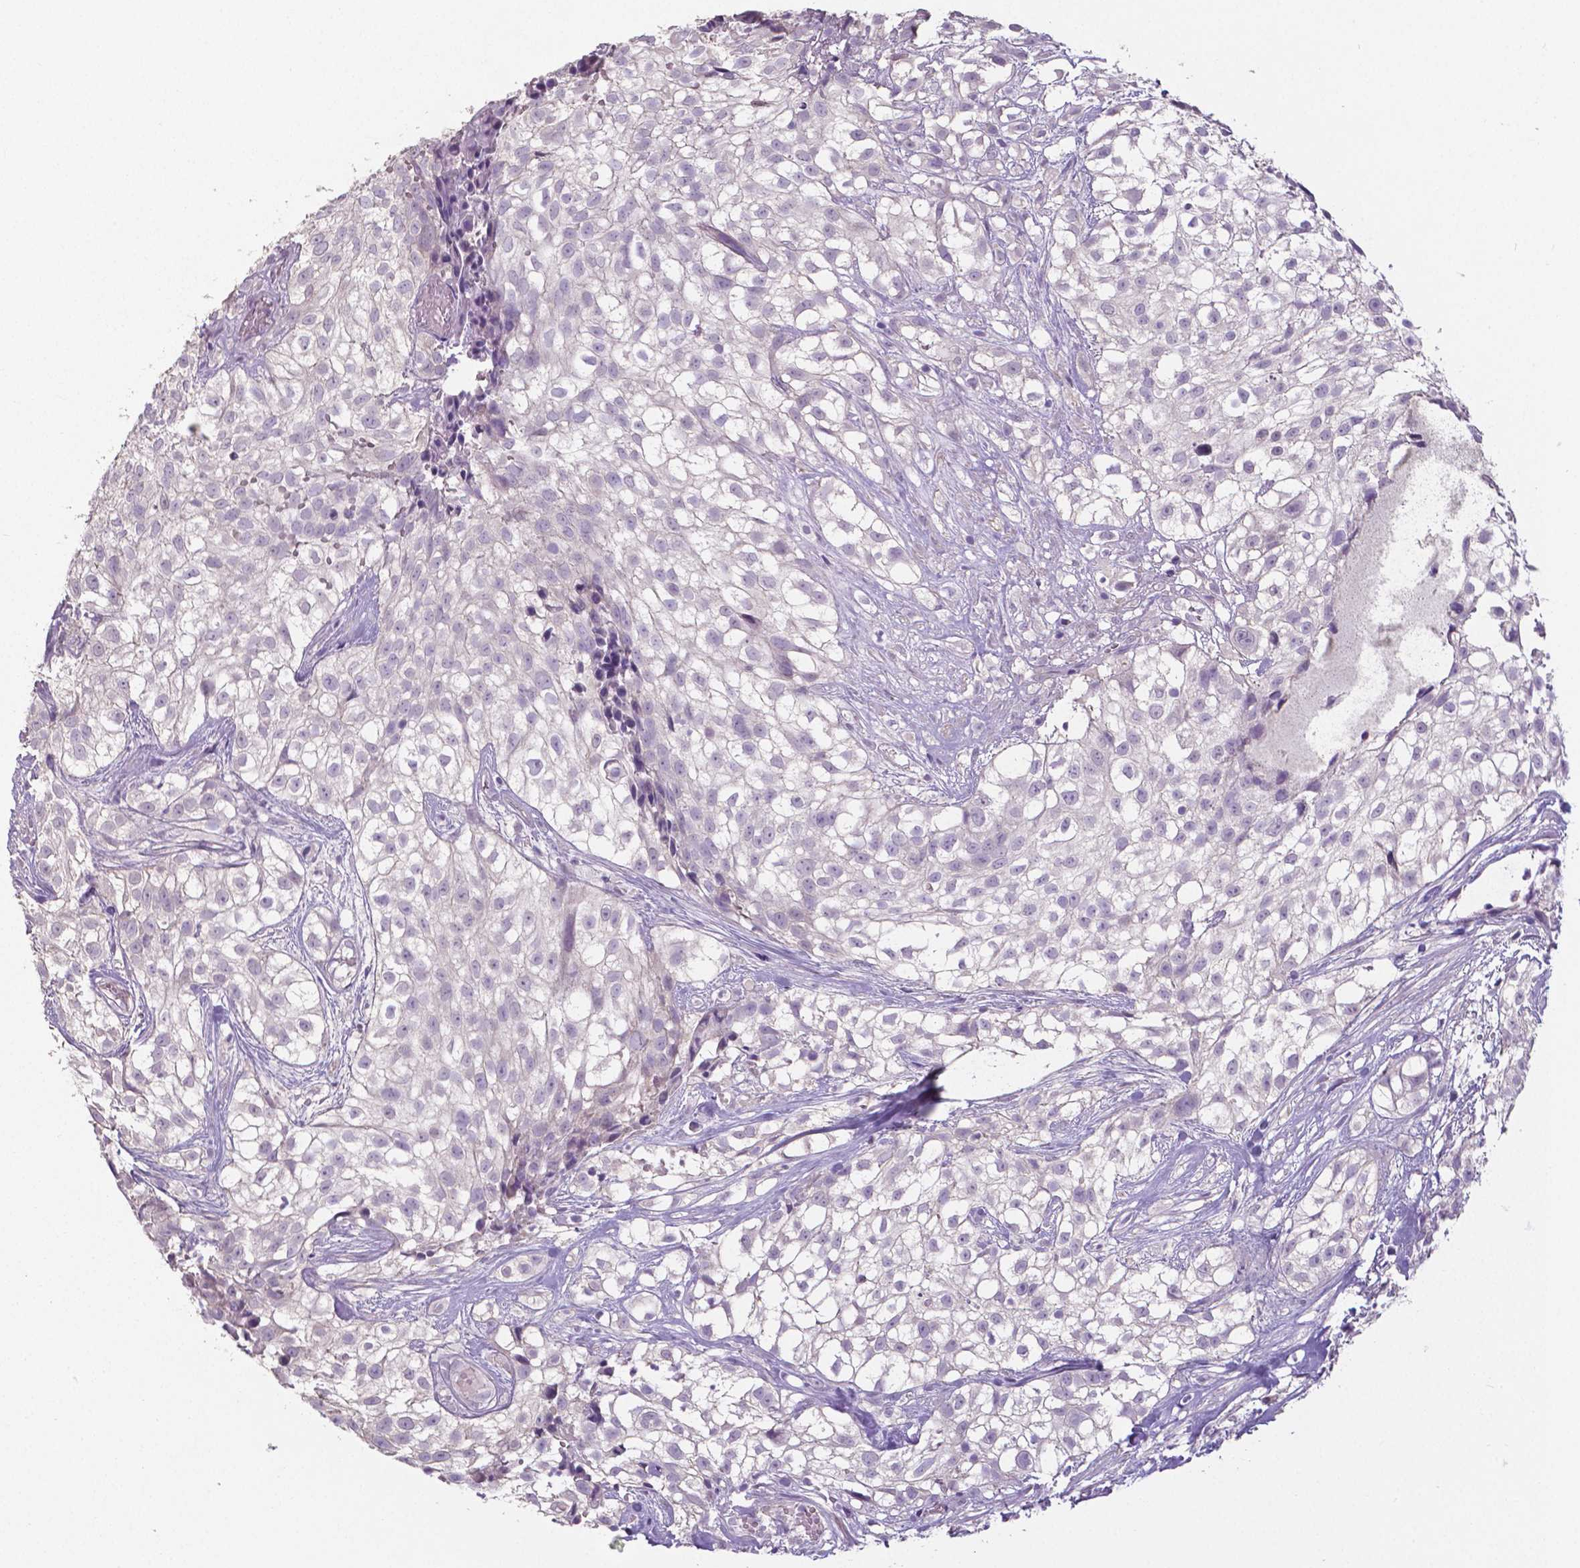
{"staining": {"intensity": "negative", "quantity": "none", "location": "none"}, "tissue": "urothelial cancer", "cell_type": "Tumor cells", "image_type": "cancer", "snomed": [{"axis": "morphology", "description": "Urothelial carcinoma, High grade"}, {"axis": "topography", "description": "Urinary bladder"}], "caption": "The immunohistochemistry micrograph has no significant expression in tumor cells of urothelial carcinoma (high-grade) tissue. Nuclei are stained in blue.", "gene": "CRMP1", "patient": {"sex": "male", "age": 56}}